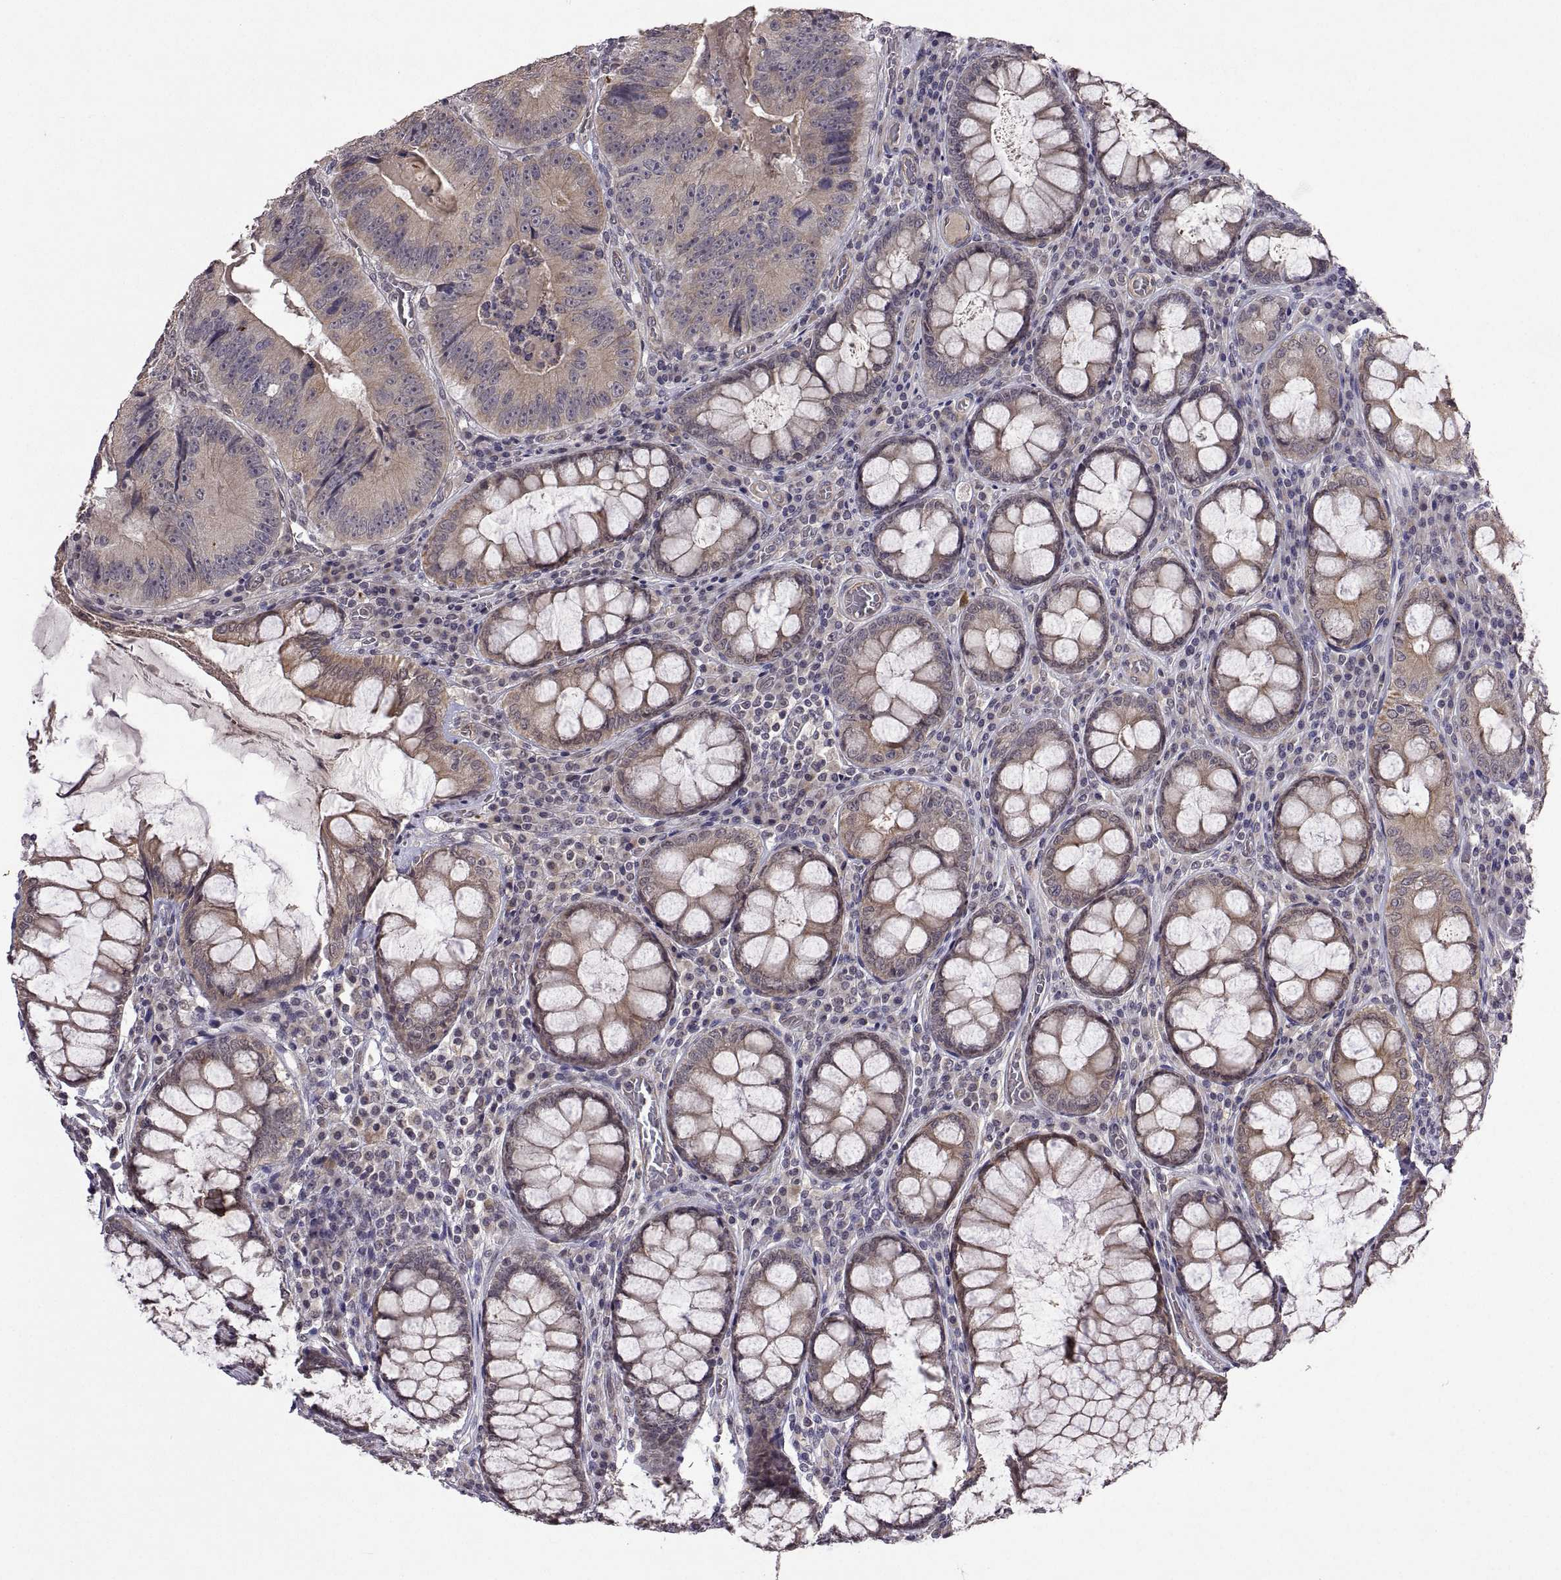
{"staining": {"intensity": "weak", "quantity": "25%-75%", "location": "cytoplasmic/membranous"}, "tissue": "colorectal cancer", "cell_type": "Tumor cells", "image_type": "cancer", "snomed": [{"axis": "morphology", "description": "Adenocarcinoma, NOS"}, {"axis": "topography", "description": "Colon"}], "caption": "Weak cytoplasmic/membranous positivity for a protein is seen in approximately 25%-75% of tumor cells of adenocarcinoma (colorectal) using immunohistochemistry (IHC).", "gene": "LAMA1", "patient": {"sex": "female", "age": 86}}